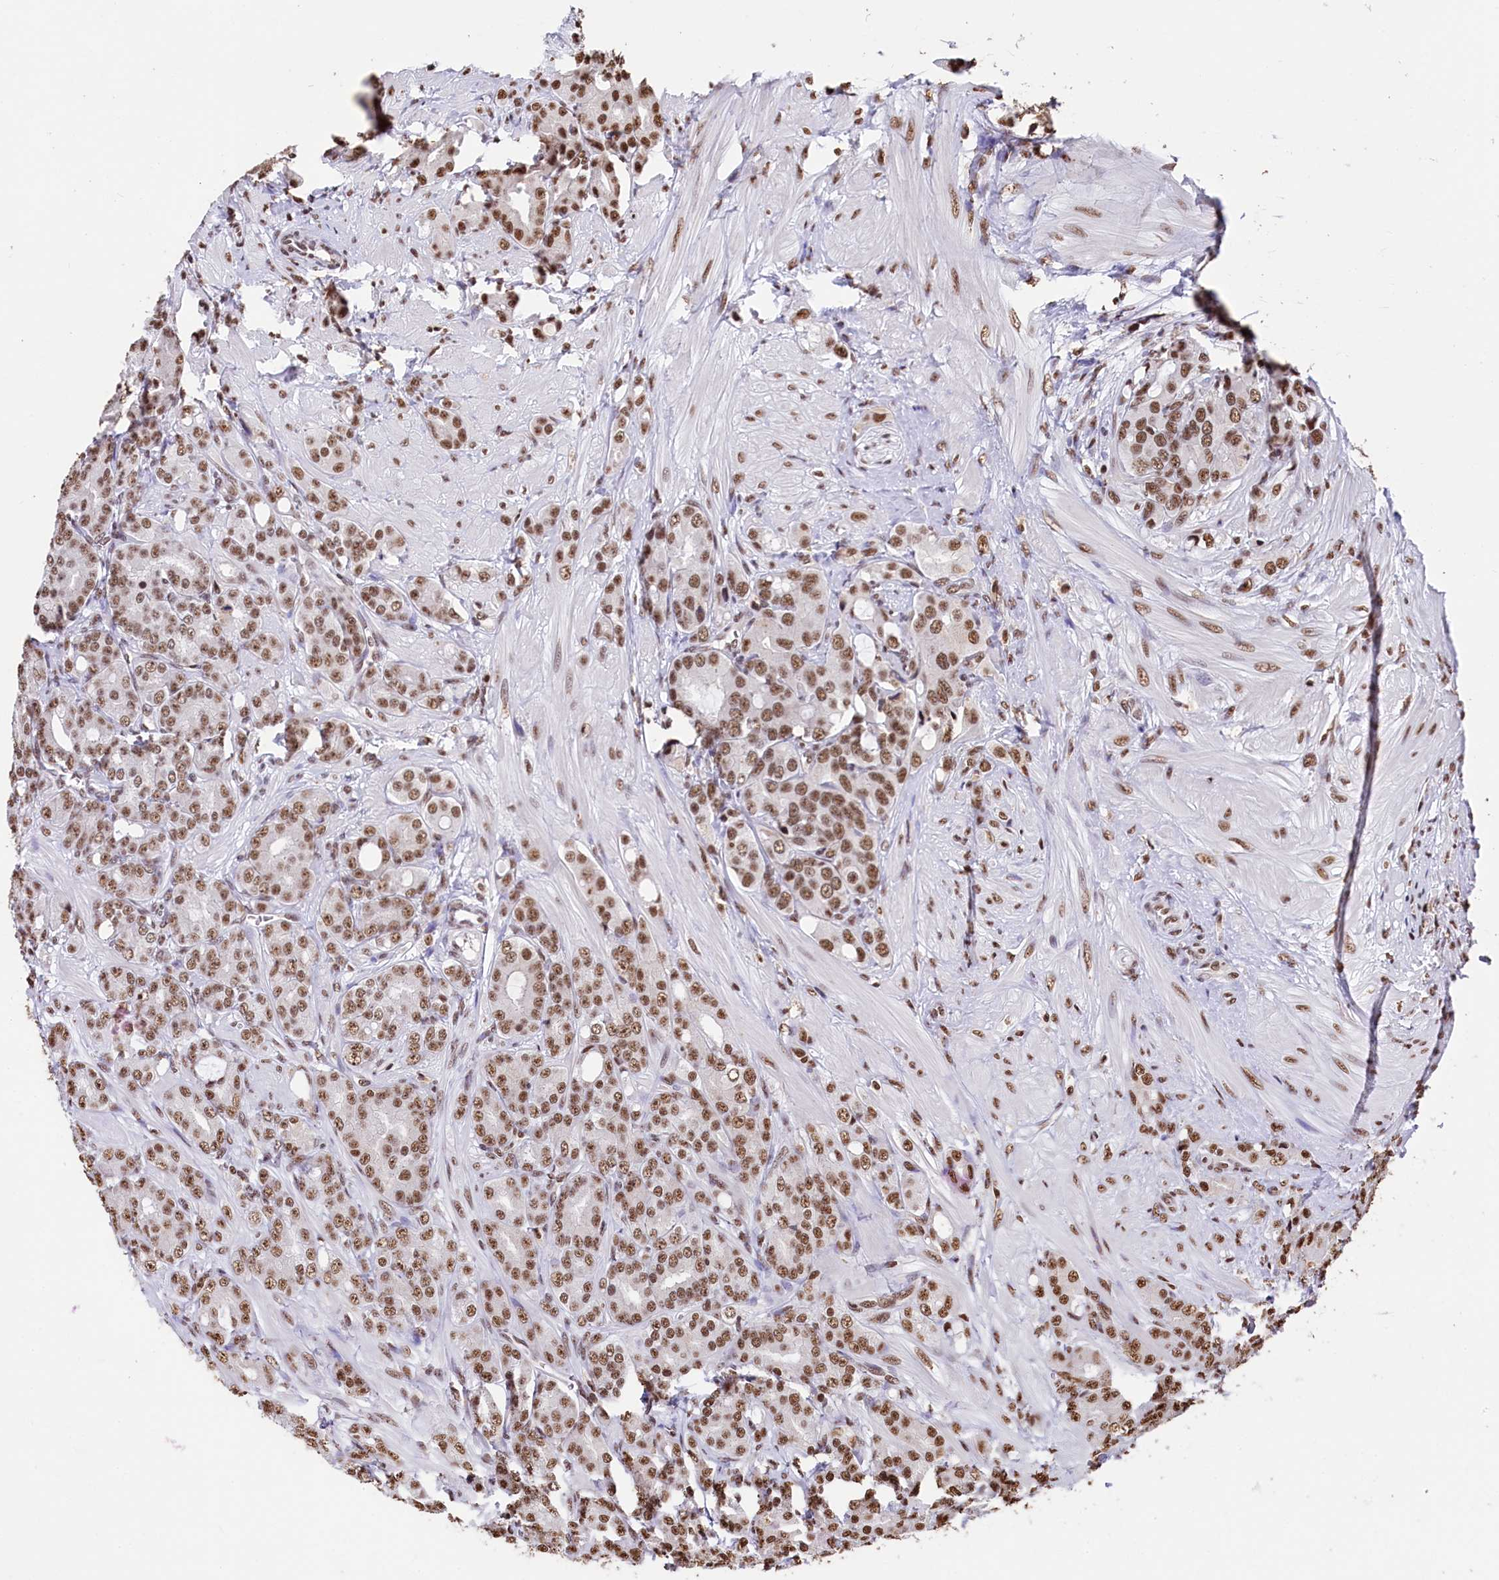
{"staining": {"intensity": "moderate", "quantity": ">75%", "location": "nuclear"}, "tissue": "prostate cancer", "cell_type": "Tumor cells", "image_type": "cancer", "snomed": [{"axis": "morphology", "description": "Adenocarcinoma, High grade"}, {"axis": "topography", "description": "Prostate"}], "caption": "The micrograph reveals staining of adenocarcinoma (high-grade) (prostate), revealing moderate nuclear protein positivity (brown color) within tumor cells. The staining was performed using DAB (3,3'-diaminobenzidine) to visualize the protein expression in brown, while the nuclei were stained in blue with hematoxylin (Magnification: 20x).", "gene": "SNRPD2", "patient": {"sex": "male", "age": 62}}